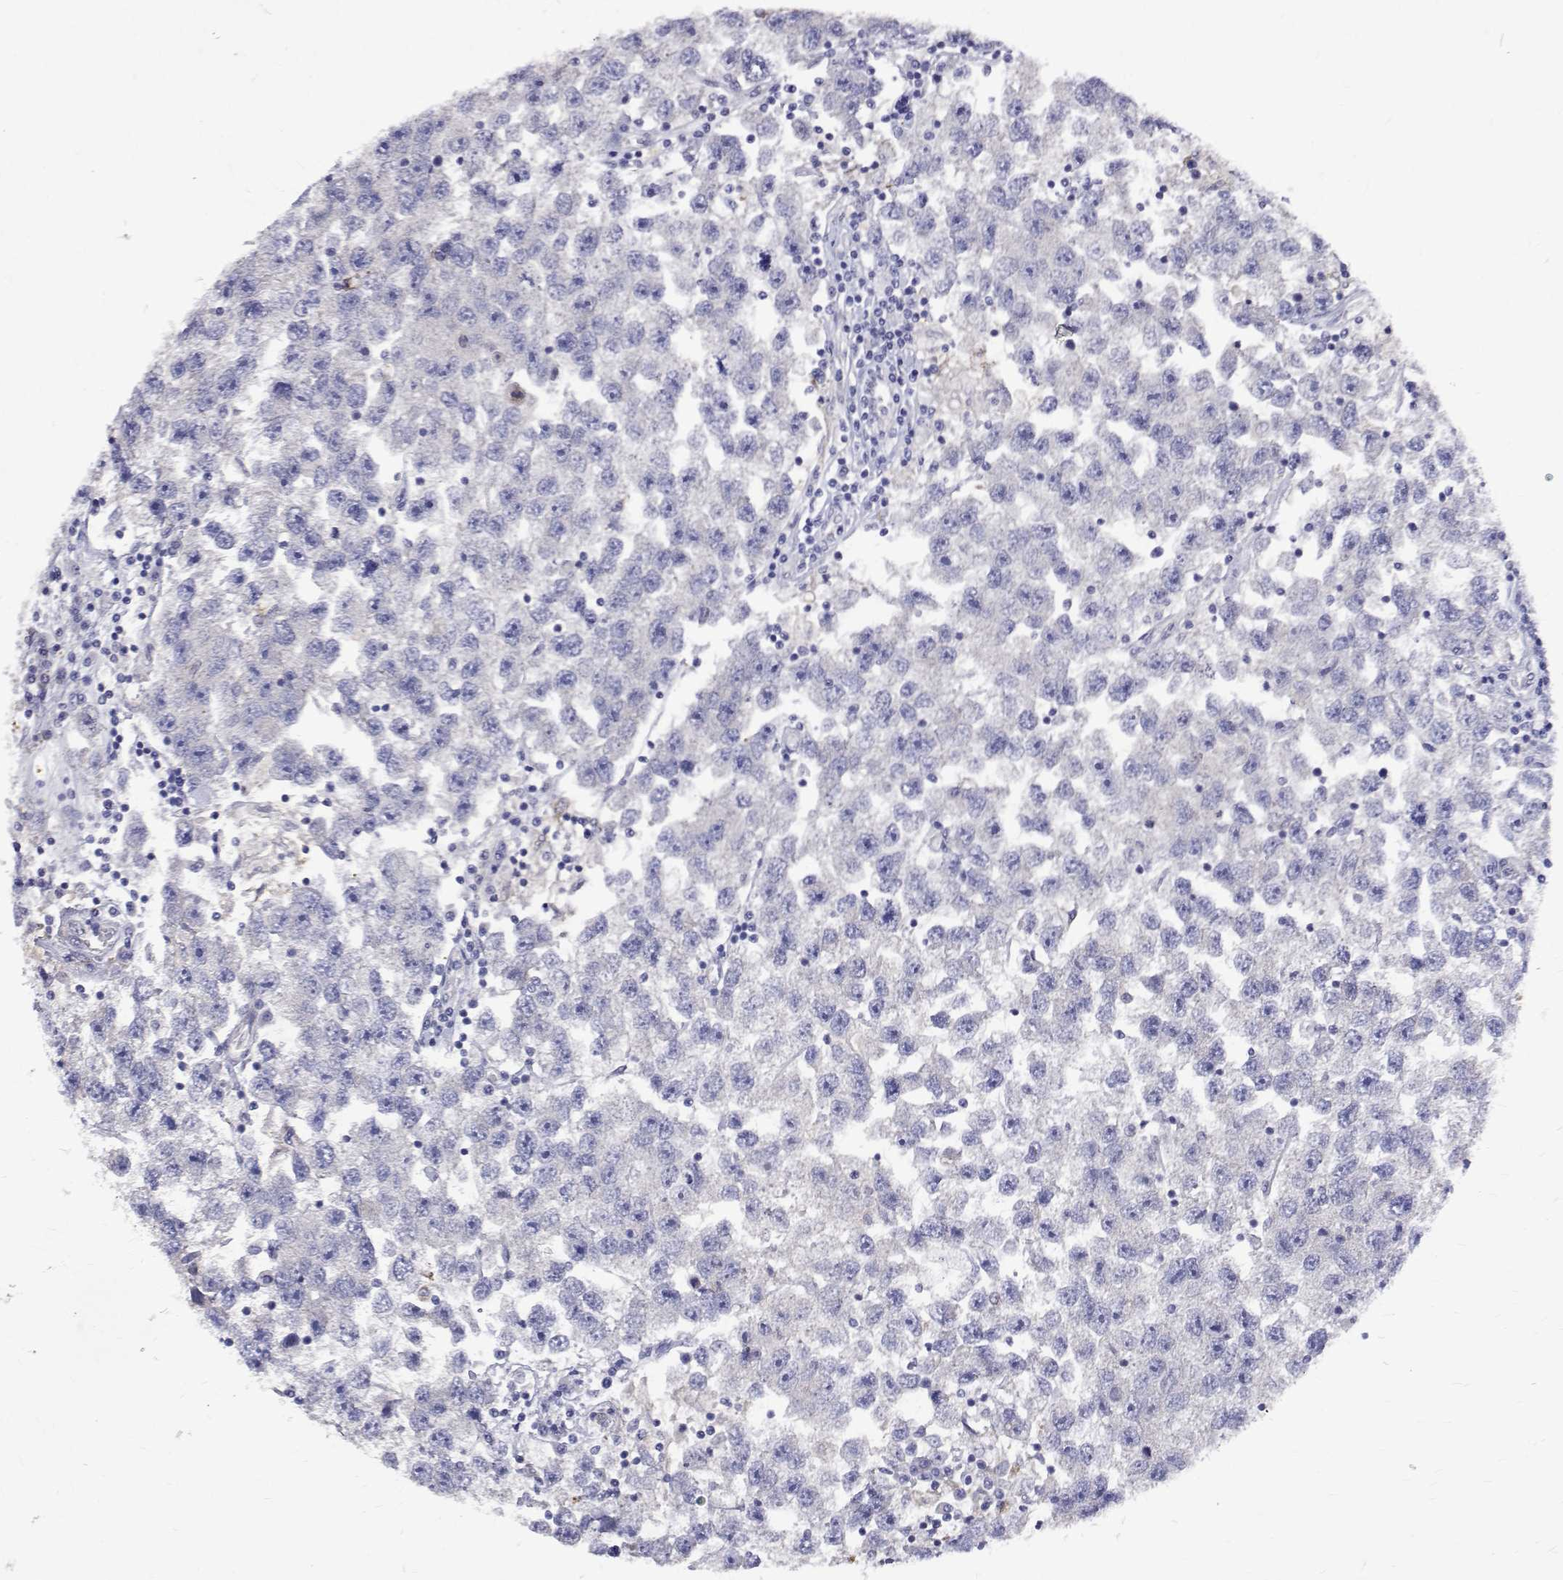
{"staining": {"intensity": "negative", "quantity": "none", "location": "none"}, "tissue": "testis cancer", "cell_type": "Tumor cells", "image_type": "cancer", "snomed": [{"axis": "morphology", "description": "Seminoma, NOS"}, {"axis": "topography", "description": "Testis"}], "caption": "Tumor cells are negative for protein expression in human testis seminoma. (DAB immunohistochemistry, high magnification).", "gene": "PADI1", "patient": {"sex": "male", "age": 26}}